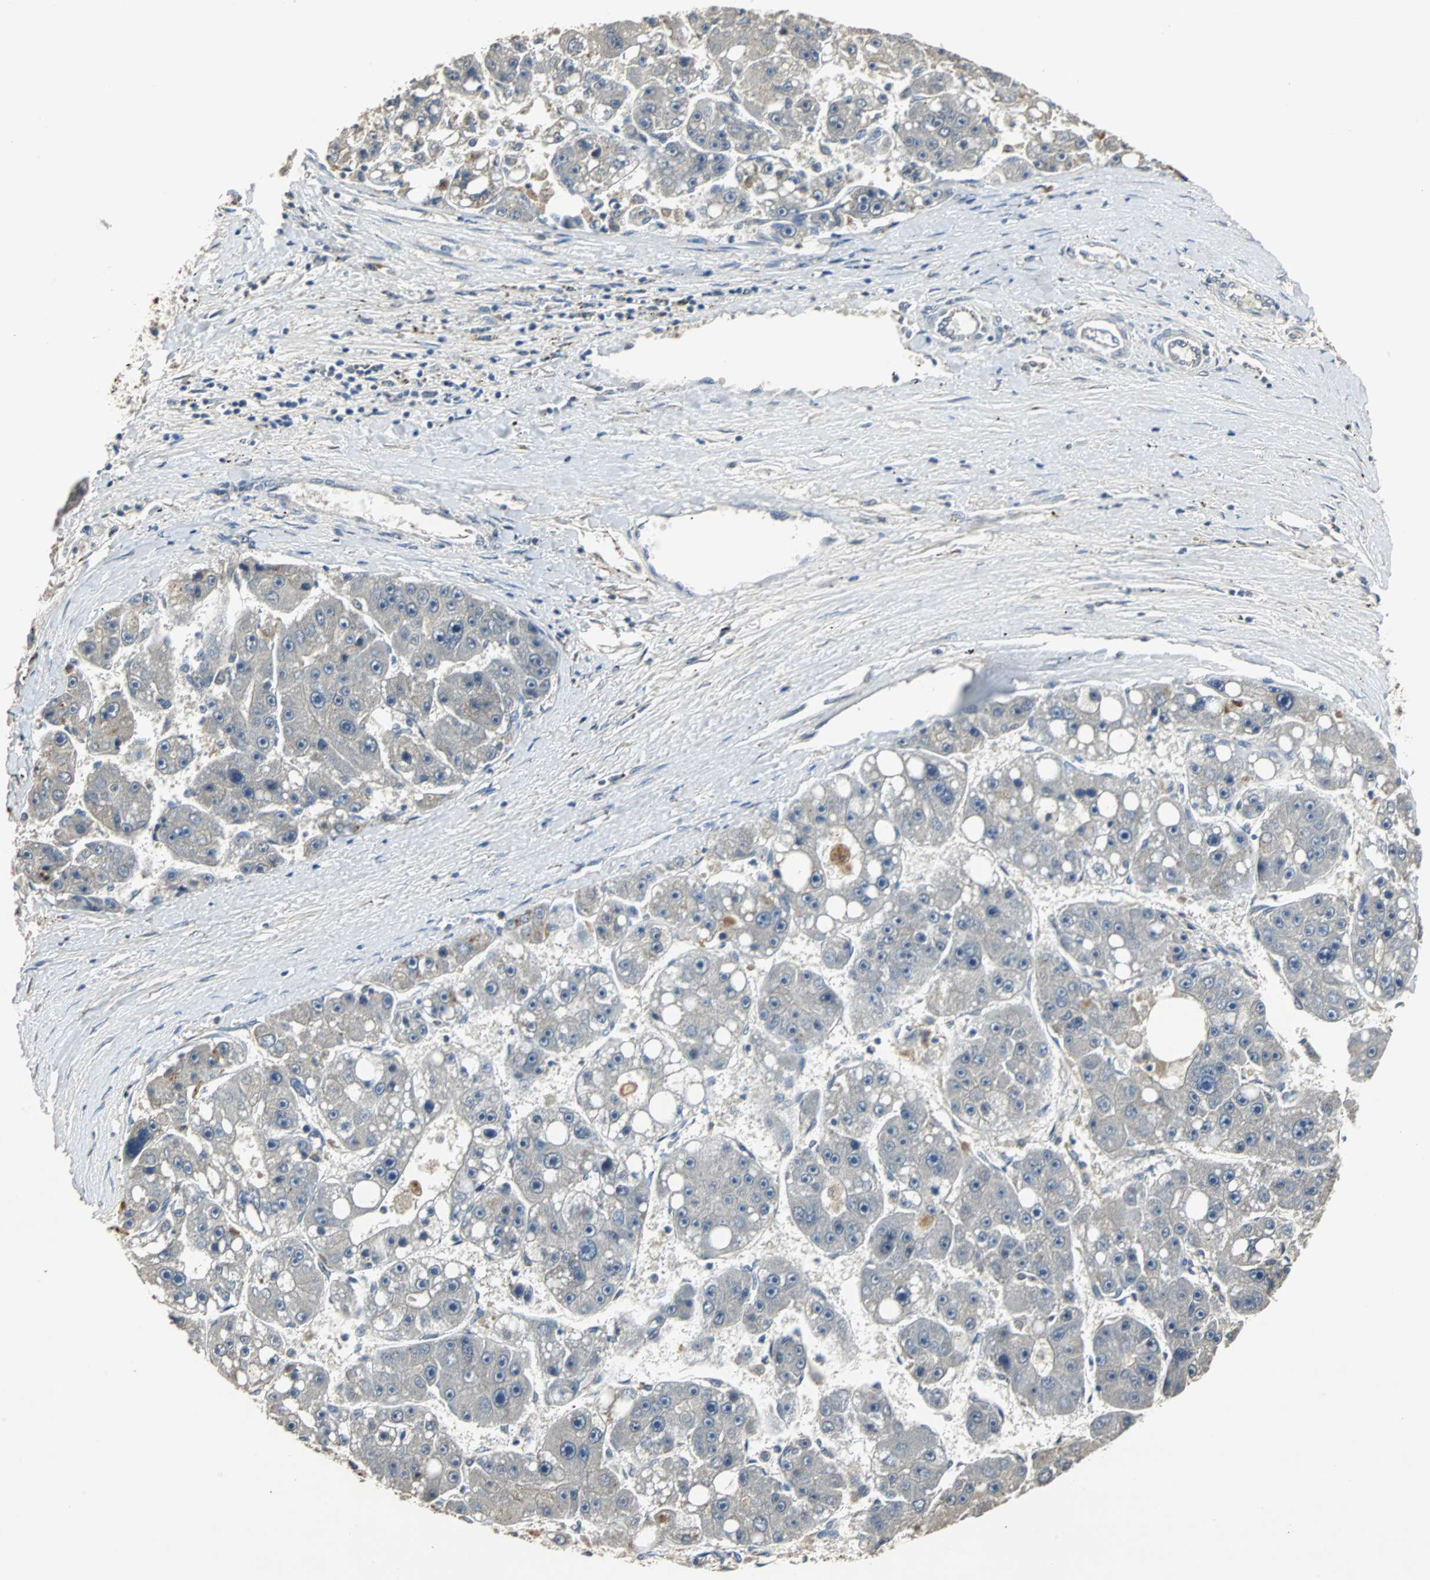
{"staining": {"intensity": "negative", "quantity": "none", "location": "none"}, "tissue": "liver cancer", "cell_type": "Tumor cells", "image_type": "cancer", "snomed": [{"axis": "morphology", "description": "Carcinoma, Hepatocellular, NOS"}, {"axis": "topography", "description": "Liver"}], "caption": "A high-resolution micrograph shows IHC staining of hepatocellular carcinoma (liver), which shows no significant expression in tumor cells.", "gene": "ABHD2", "patient": {"sex": "female", "age": 61}}